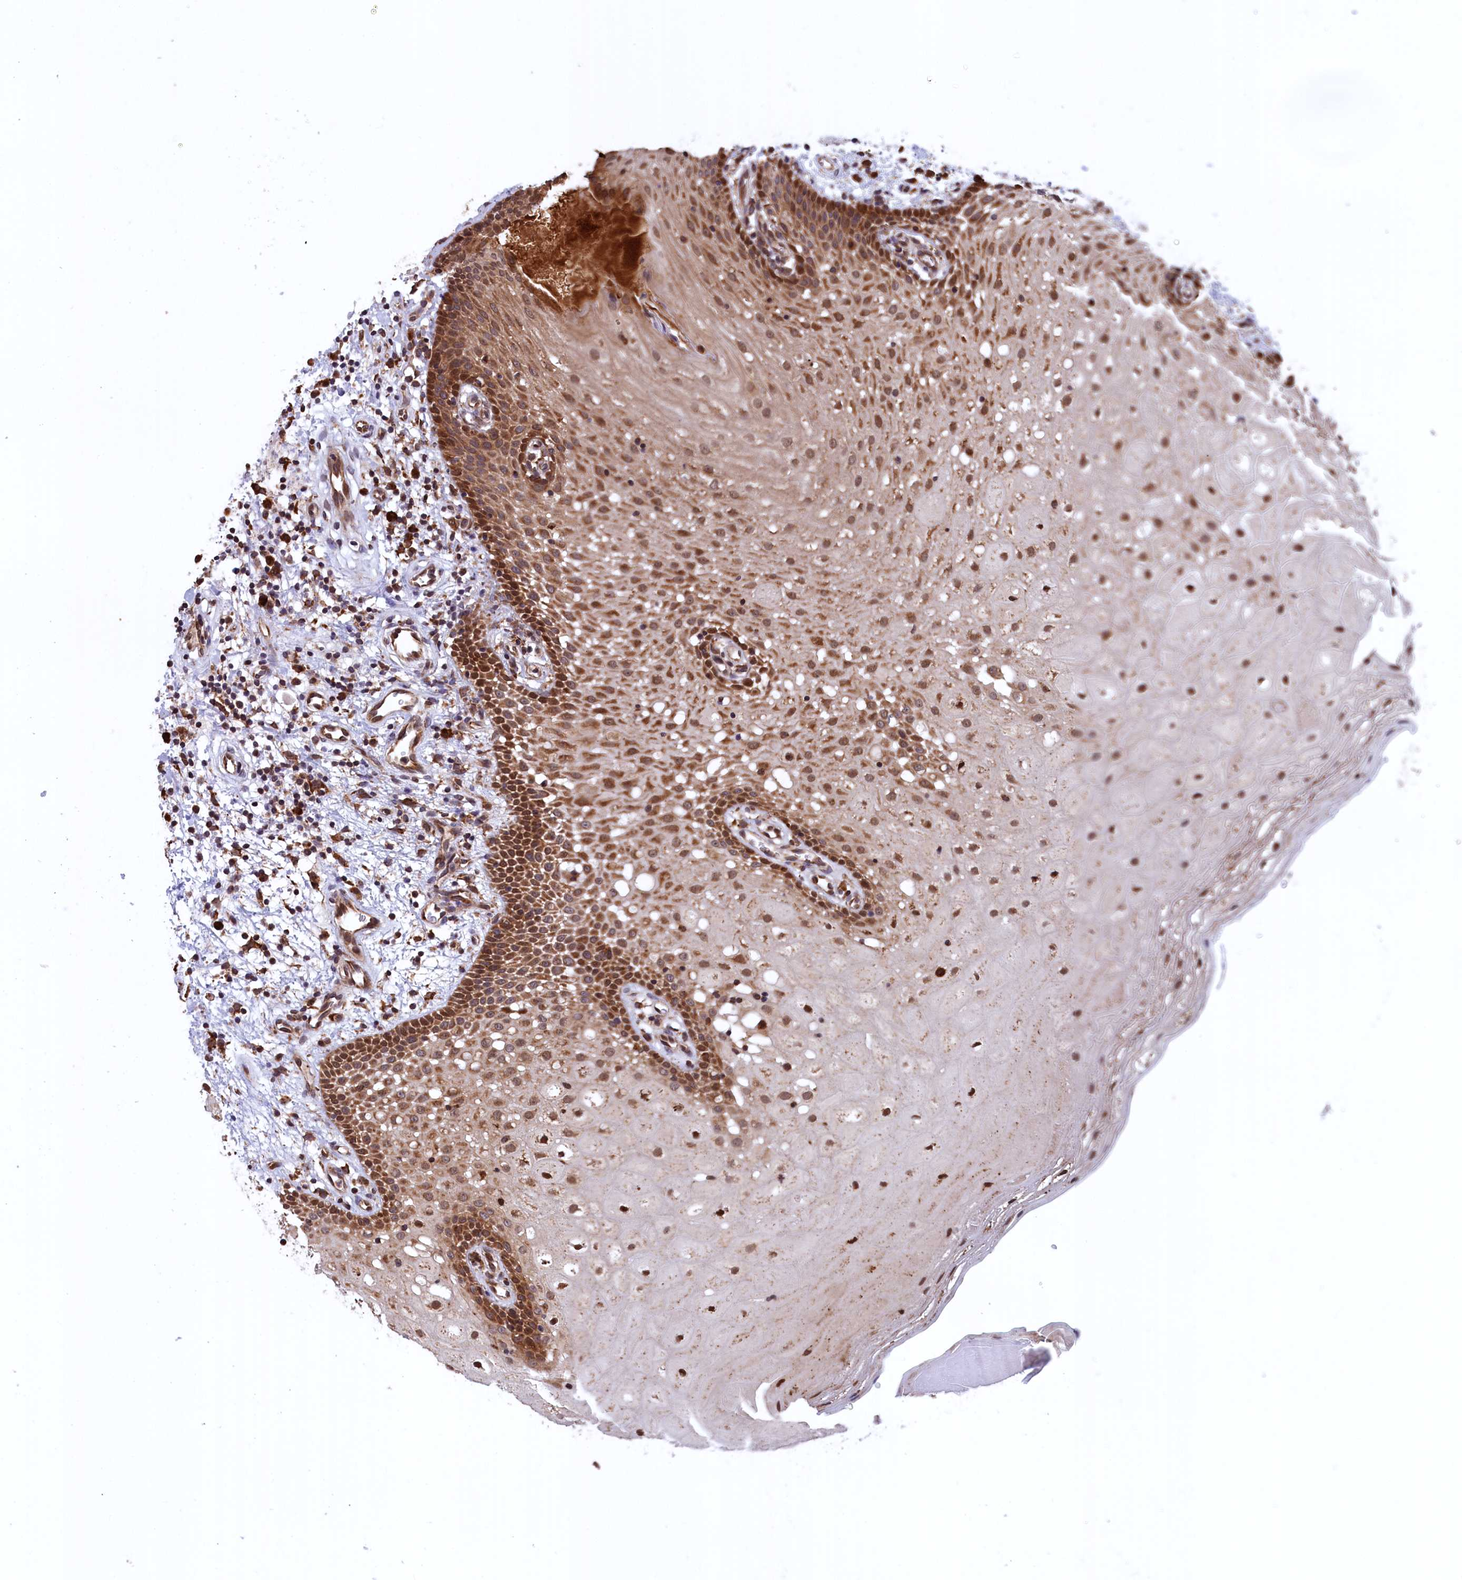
{"staining": {"intensity": "moderate", "quantity": ">75%", "location": "cytoplasmic/membranous"}, "tissue": "oral mucosa", "cell_type": "Squamous epithelial cells", "image_type": "normal", "snomed": [{"axis": "morphology", "description": "Normal tissue, NOS"}, {"axis": "topography", "description": "Oral tissue"}], "caption": "Immunohistochemistry (DAB (3,3'-diaminobenzidine)) staining of normal human oral mucosa displays moderate cytoplasmic/membranous protein expression in about >75% of squamous epithelial cells.", "gene": "PLA2G4C", "patient": {"sex": "male", "age": 74}}